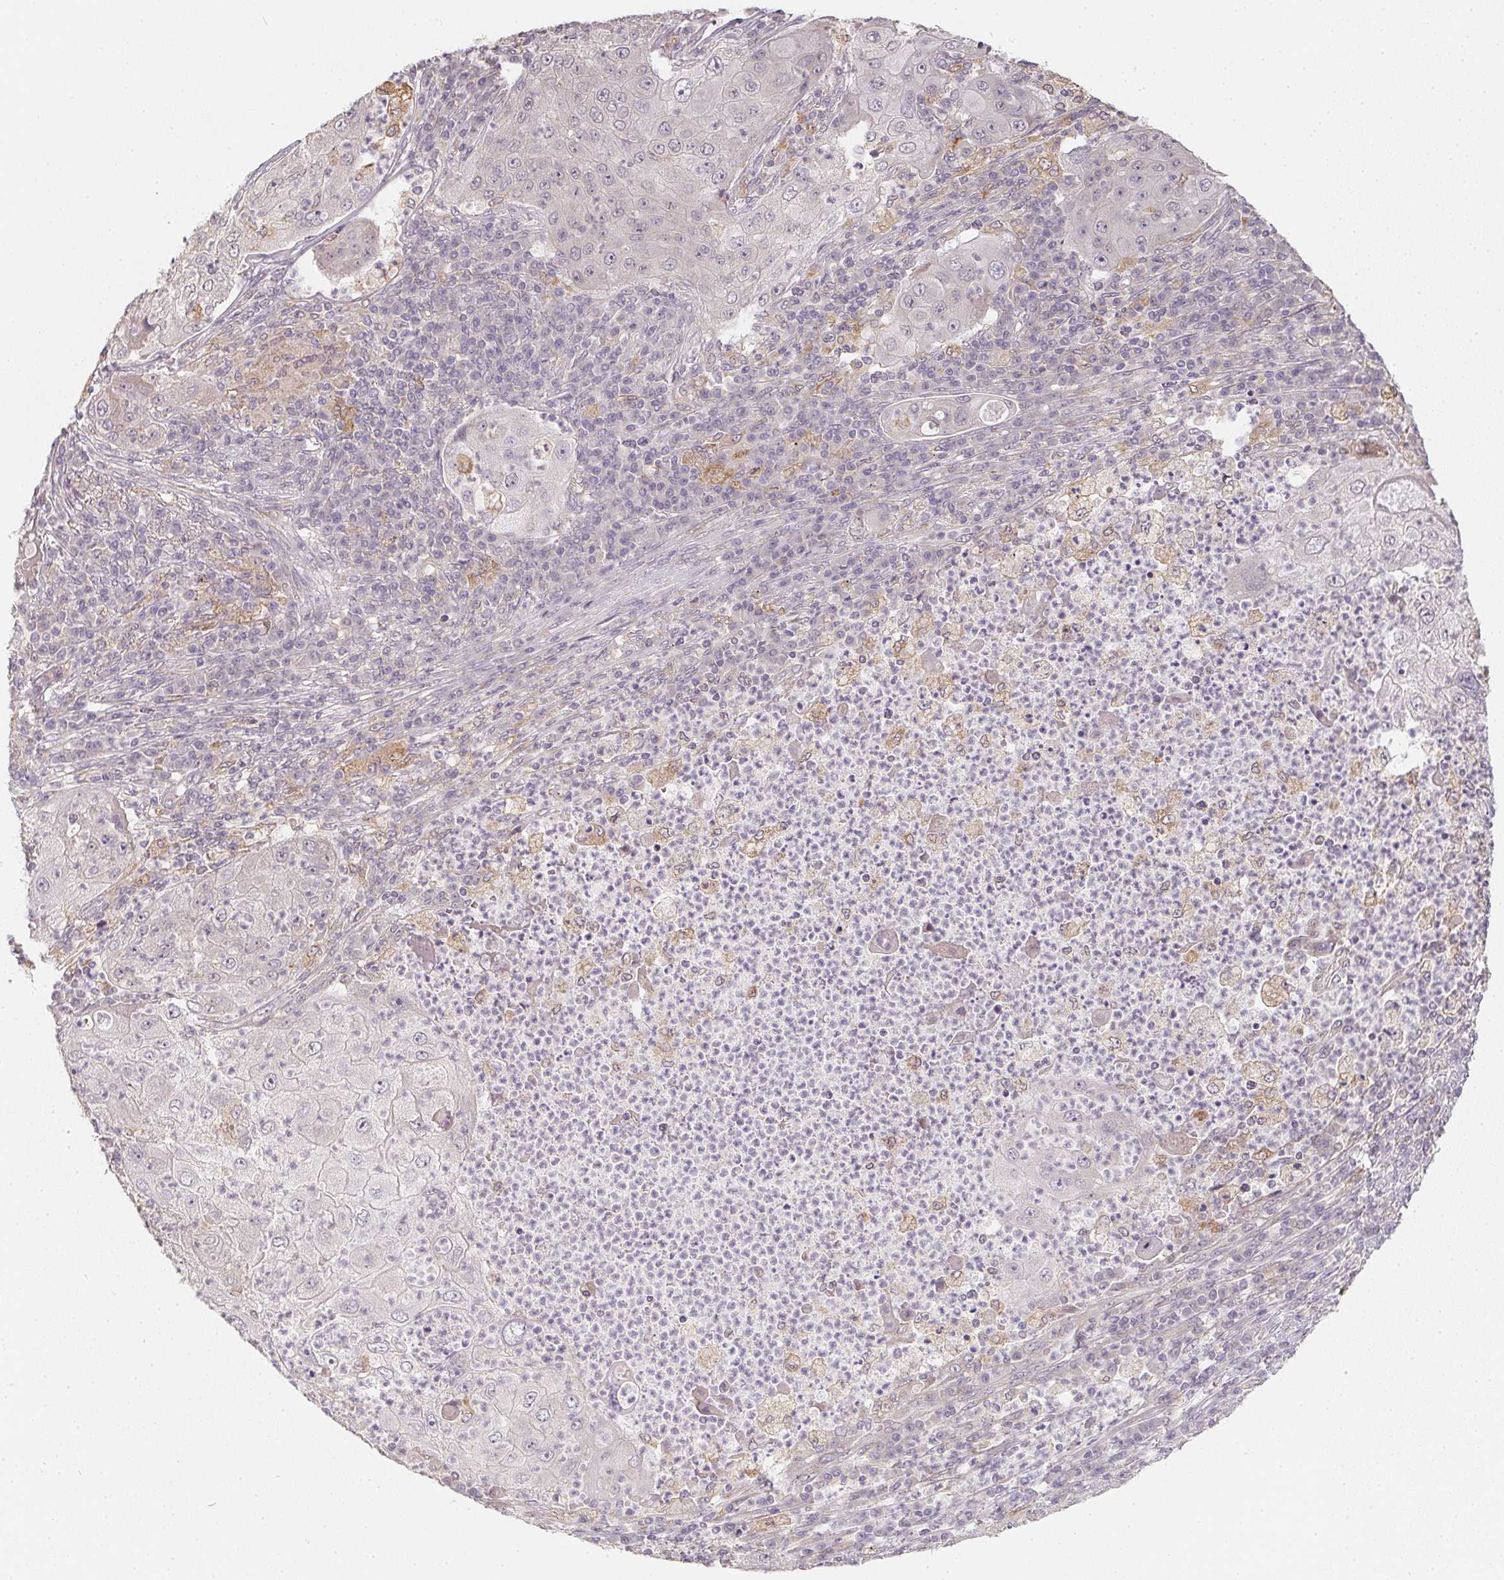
{"staining": {"intensity": "negative", "quantity": "none", "location": "none"}, "tissue": "lung cancer", "cell_type": "Tumor cells", "image_type": "cancer", "snomed": [{"axis": "morphology", "description": "Squamous cell carcinoma, NOS"}, {"axis": "topography", "description": "Lung"}], "caption": "This is an IHC image of squamous cell carcinoma (lung). There is no positivity in tumor cells.", "gene": "SOAT1", "patient": {"sex": "female", "age": 59}}